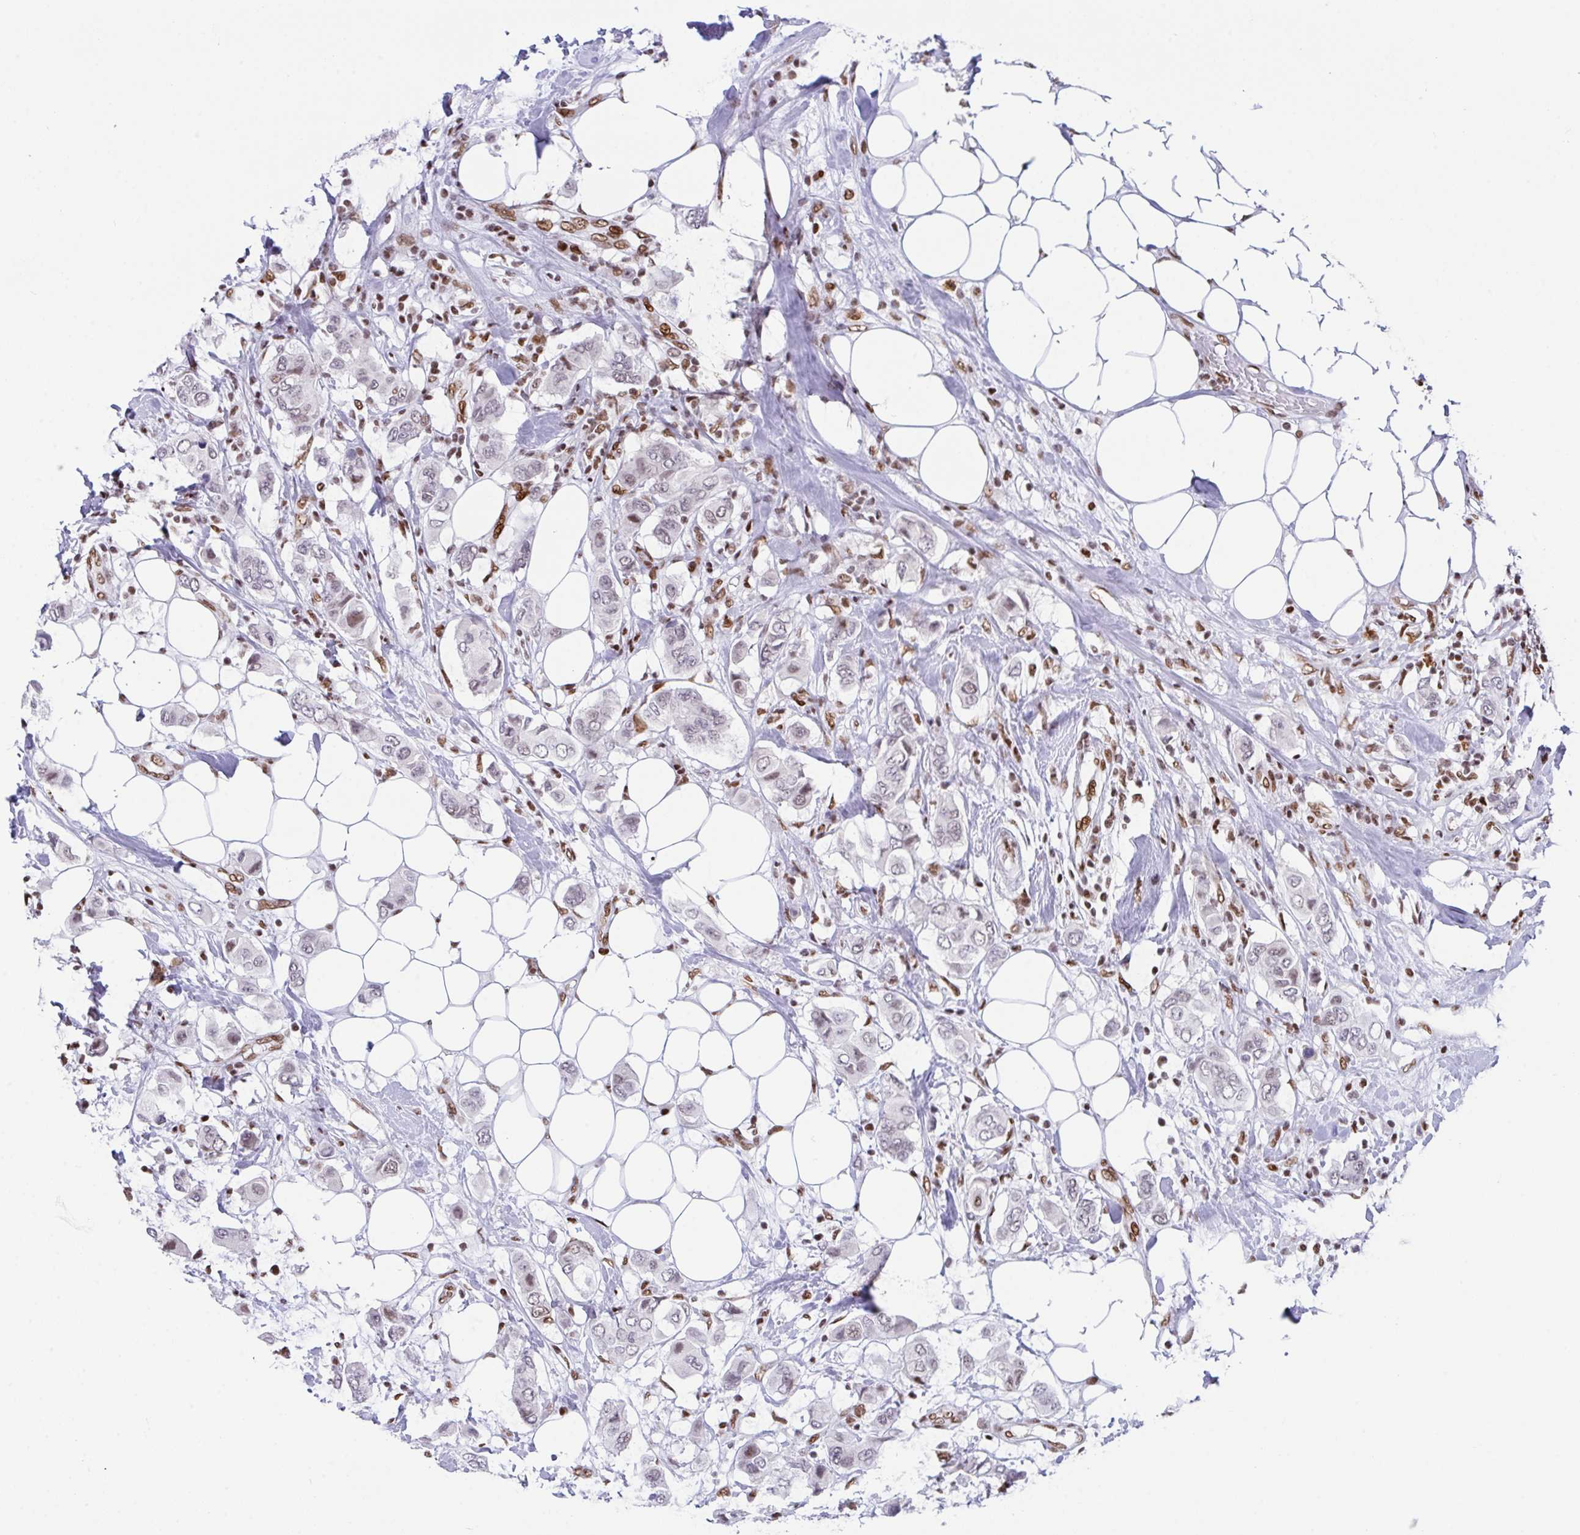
{"staining": {"intensity": "weak", "quantity": "<25%", "location": "nuclear"}, "tissue": "breast cancer", "cell_type": "Tumor cells", "image_type": "cancer", "snomed": [{"axis": "morphology", "description": "Lobular carcinoma"}, {"axis": "topography", "description": "Breast"}], "caption": "The photomicrograph reveals no significant expression in tumor cells of lobular carcinoma (breast).", "gene": "CLP1", "patient": {"sex": "female", "age": 51}}